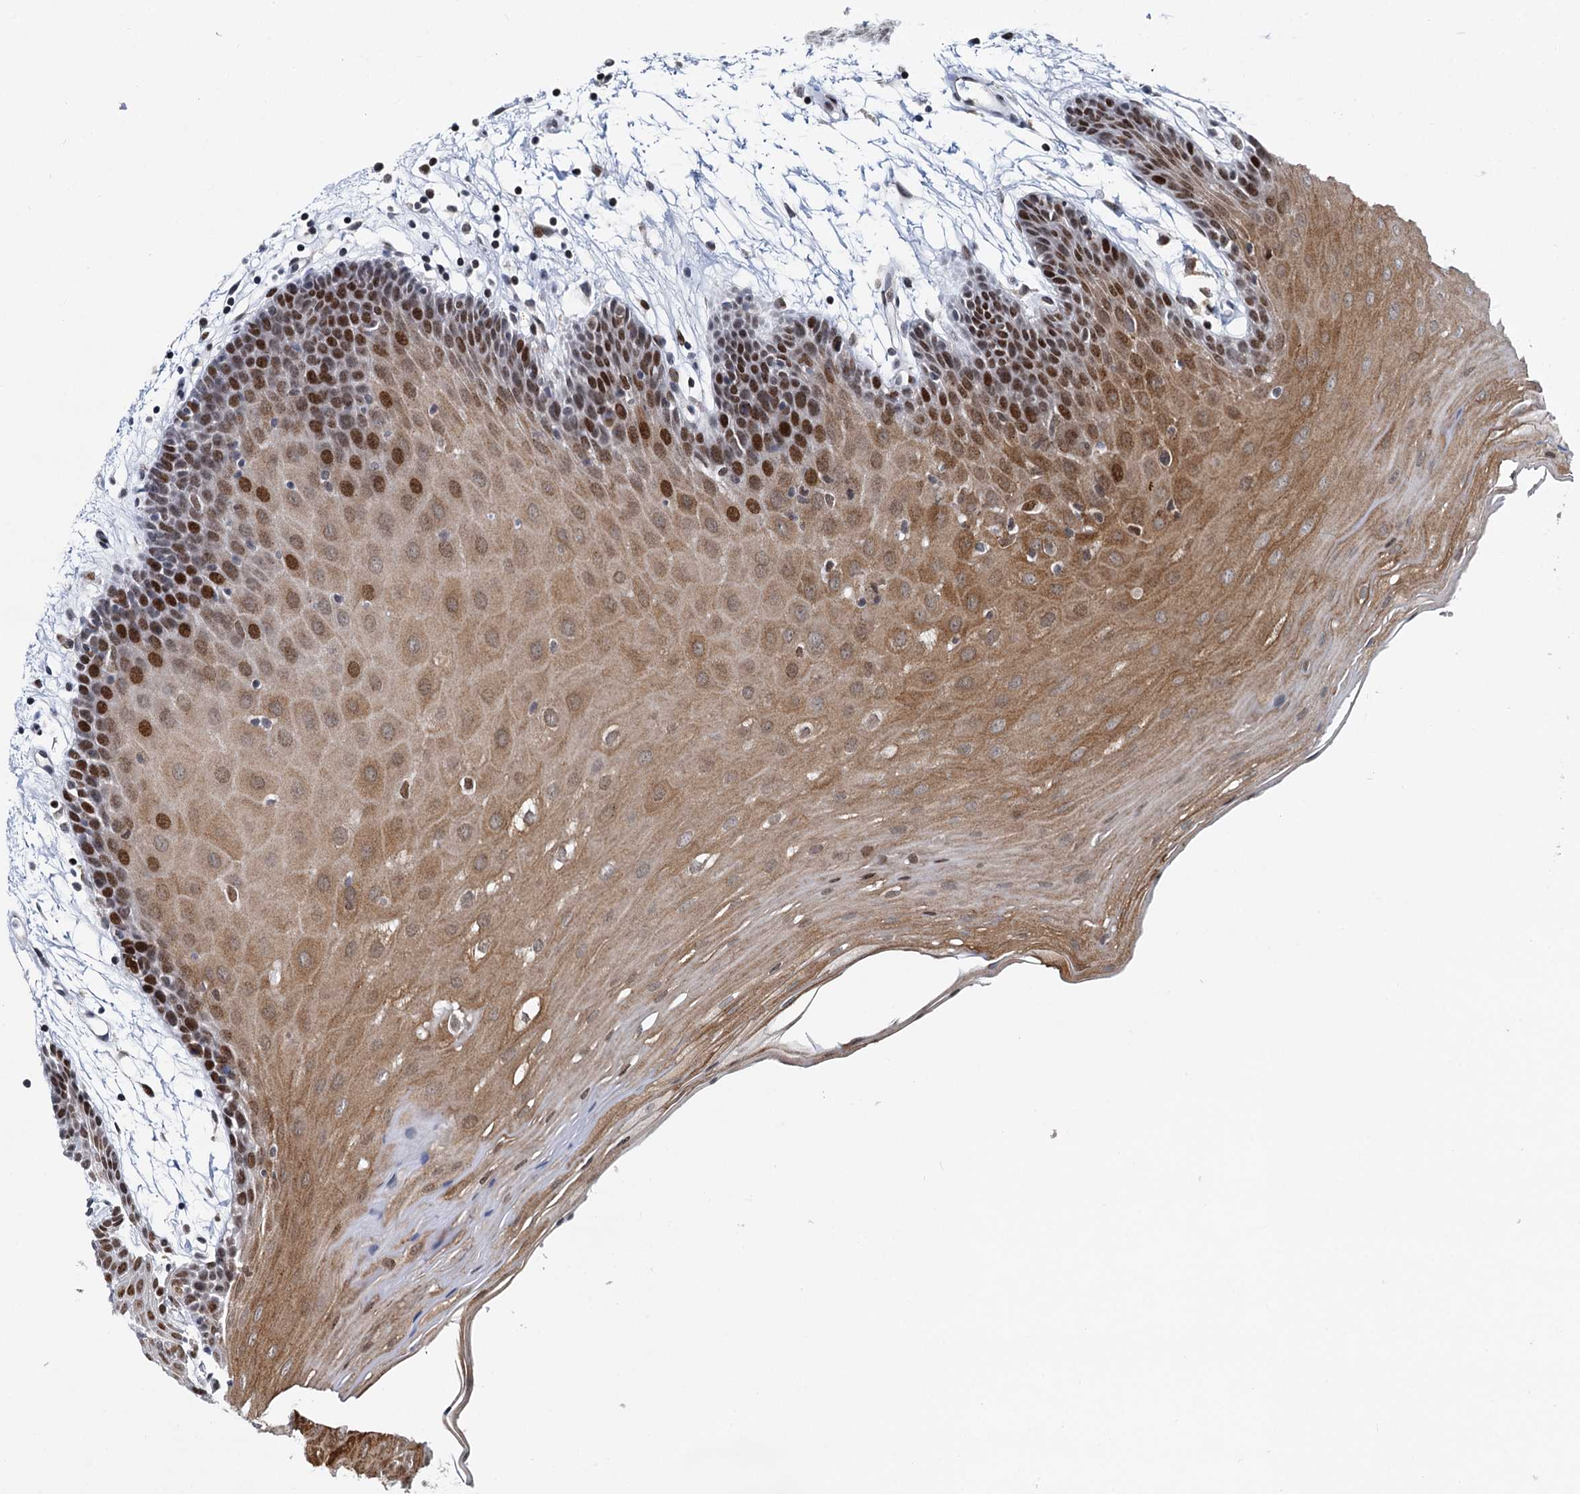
{"staining": {"intensity": "moderate", "quantity": "25%-75%", "location": "cytoplasmic/membranous,nuclear"}, "tissue": "oral mucosa", "cell_type": "Squamous epithelial cells", "image_type": "normal", "snomed": [{"axis": "morphology", "description": "Normal tissue, NOS"}, {"axis": "topography", "description": "Skeletal muscle"}, {"axis": "topography", "description": "Oral tissue"}, {"axis": "topography", "description": "Salivary gland"}, {"axis": "topography", "description": "Peripheral nerve tissue"}], "caption": "Approximately 25%-75% of squamous epithelial cells in unremarkable oral mucosa reveal moderate cytoplasmic/membranous,nuclear protein expression as visualized by brown immunohistochemical staining.", "gene": "RUFY2", "patient": {"sex": "male", "age": 54}}